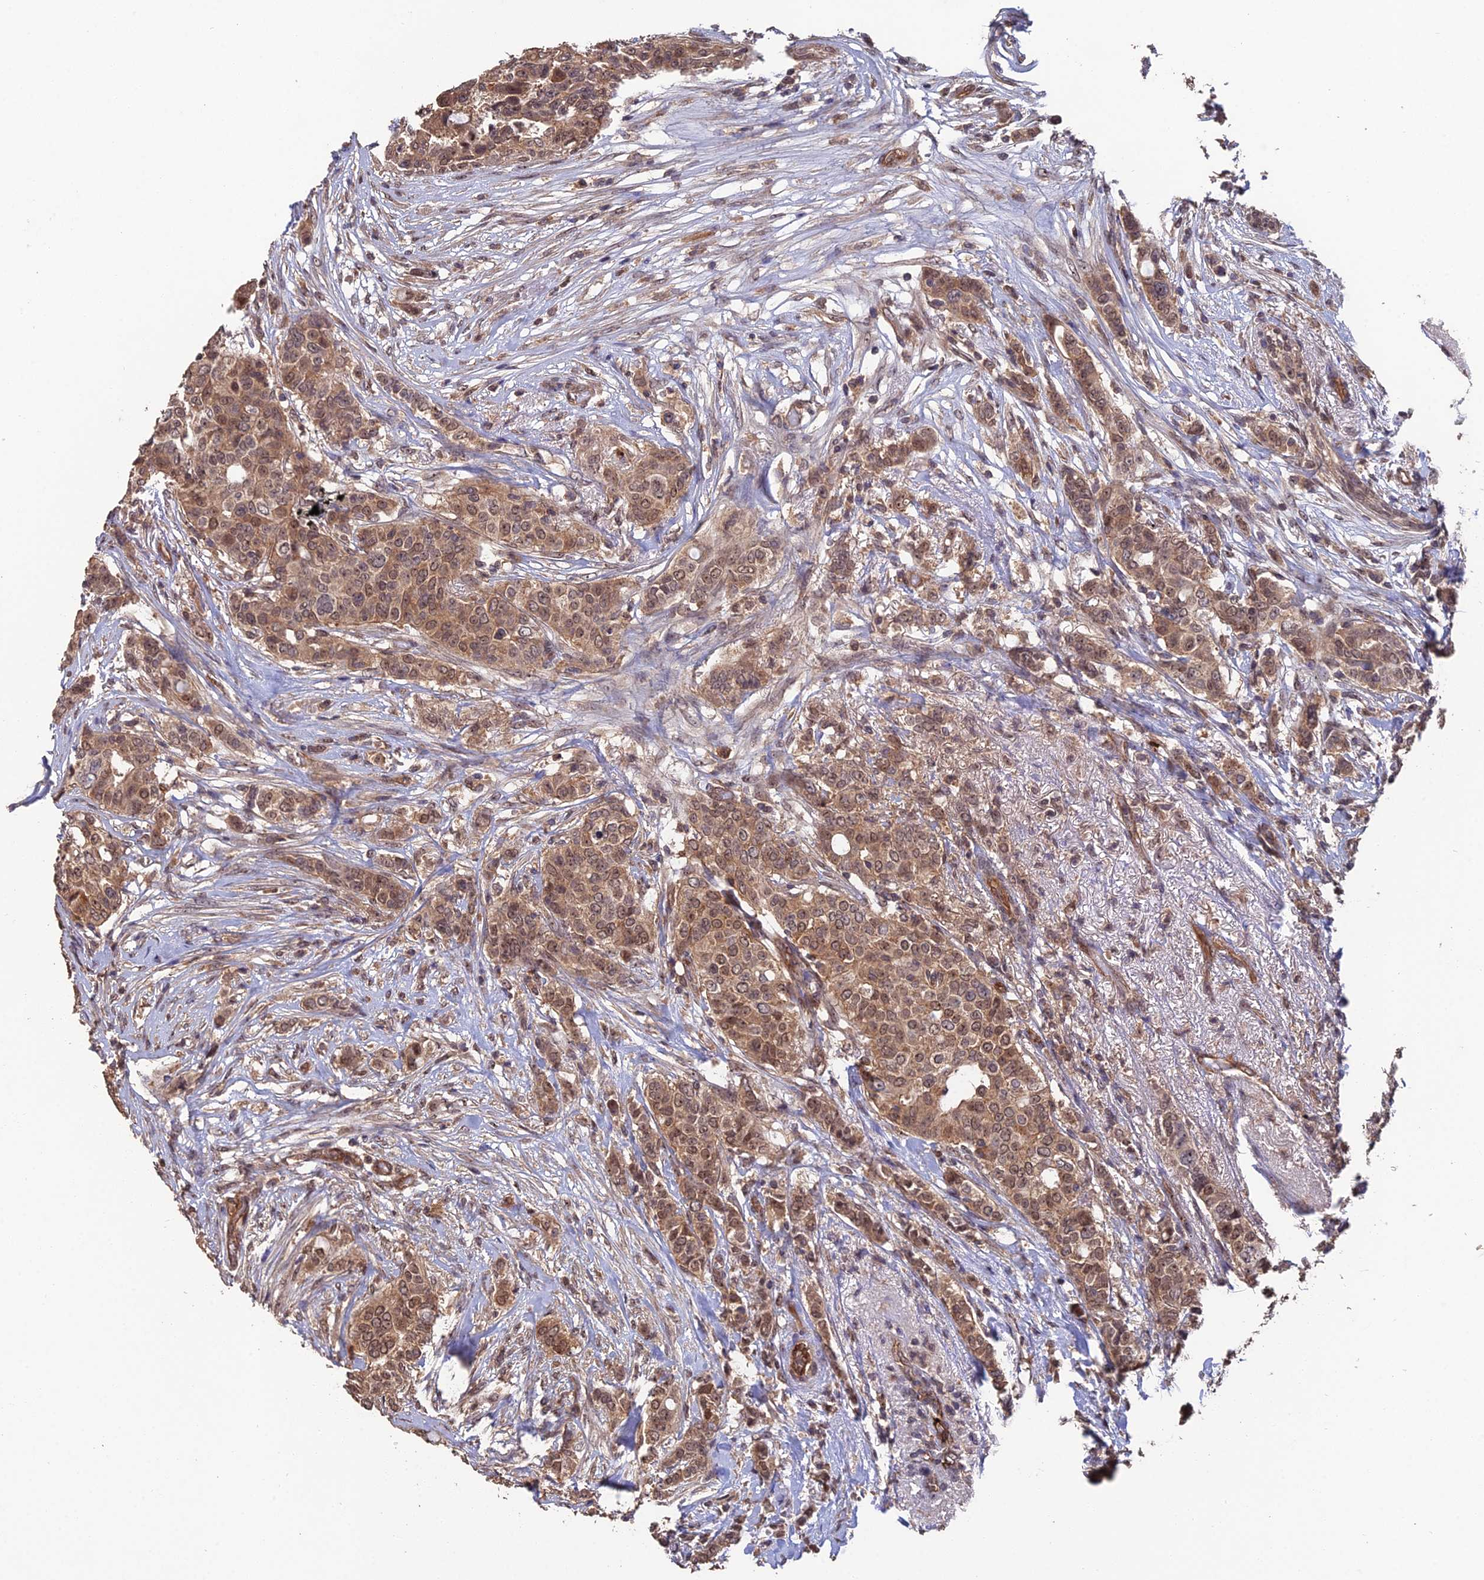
{"staining": {"intensity": "moderate", "quantity": ">75%", "location": "cytoplasmic/membranous,nuclear"}, "tissue": "breast cancer", "cell_type": "Tumor cells", "image_type": "cancer", "snomed": [{"axis": "morphology", "description": "Lobular carcinoma"}, {"axis": "topography", "description": "Breast"}], "caption": "Immunohistochemical staining of breast cancer (lobular carcinoma) exhibits moderate cytoplasmic/membranous and nuclear protein staining in about >75% of tumor cells.", "gene": "RALGAPA2", "patient": {"sex": "female", "age": 51}}